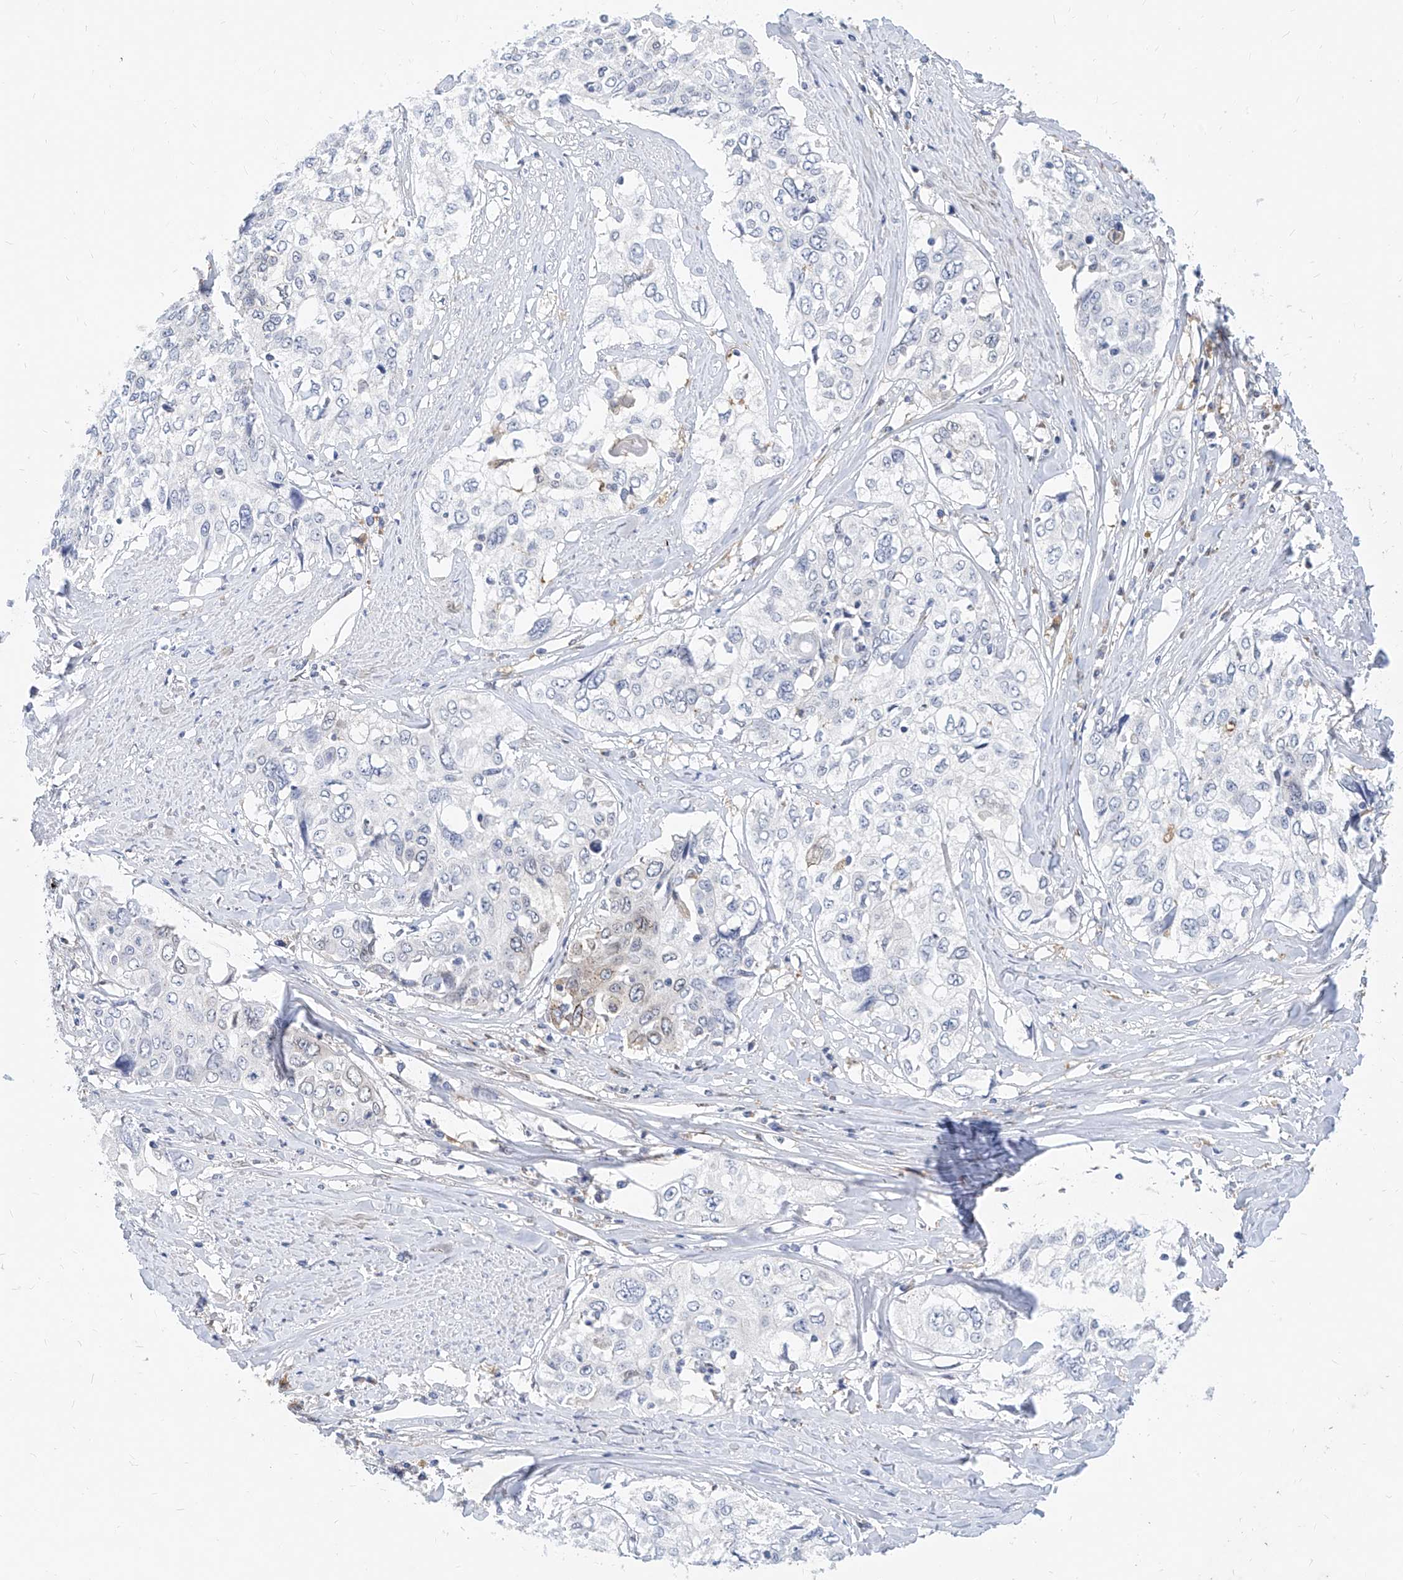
{"staining": {"intensity": "negative", "quantity": "none", "location": "none"}, "tissue": "cervical cancer", "cell_type": "Tumor cells", "image_type": "cancer", "snomed": [{"axis": "morphology", "description": "Squamous cell carcinoma, NOS"}, {"axis": "topography", "description": "Cervix"}], "caption": "Photomicrograph shows no significant protein staining in tumor cells of cervical cancer (squamous cell carcinoma). (DAB immunohistochemistry (IHC) with hematoxylin counter stain).", "gene": "MX2", "patient": {"sex": "female", "age": 31}}